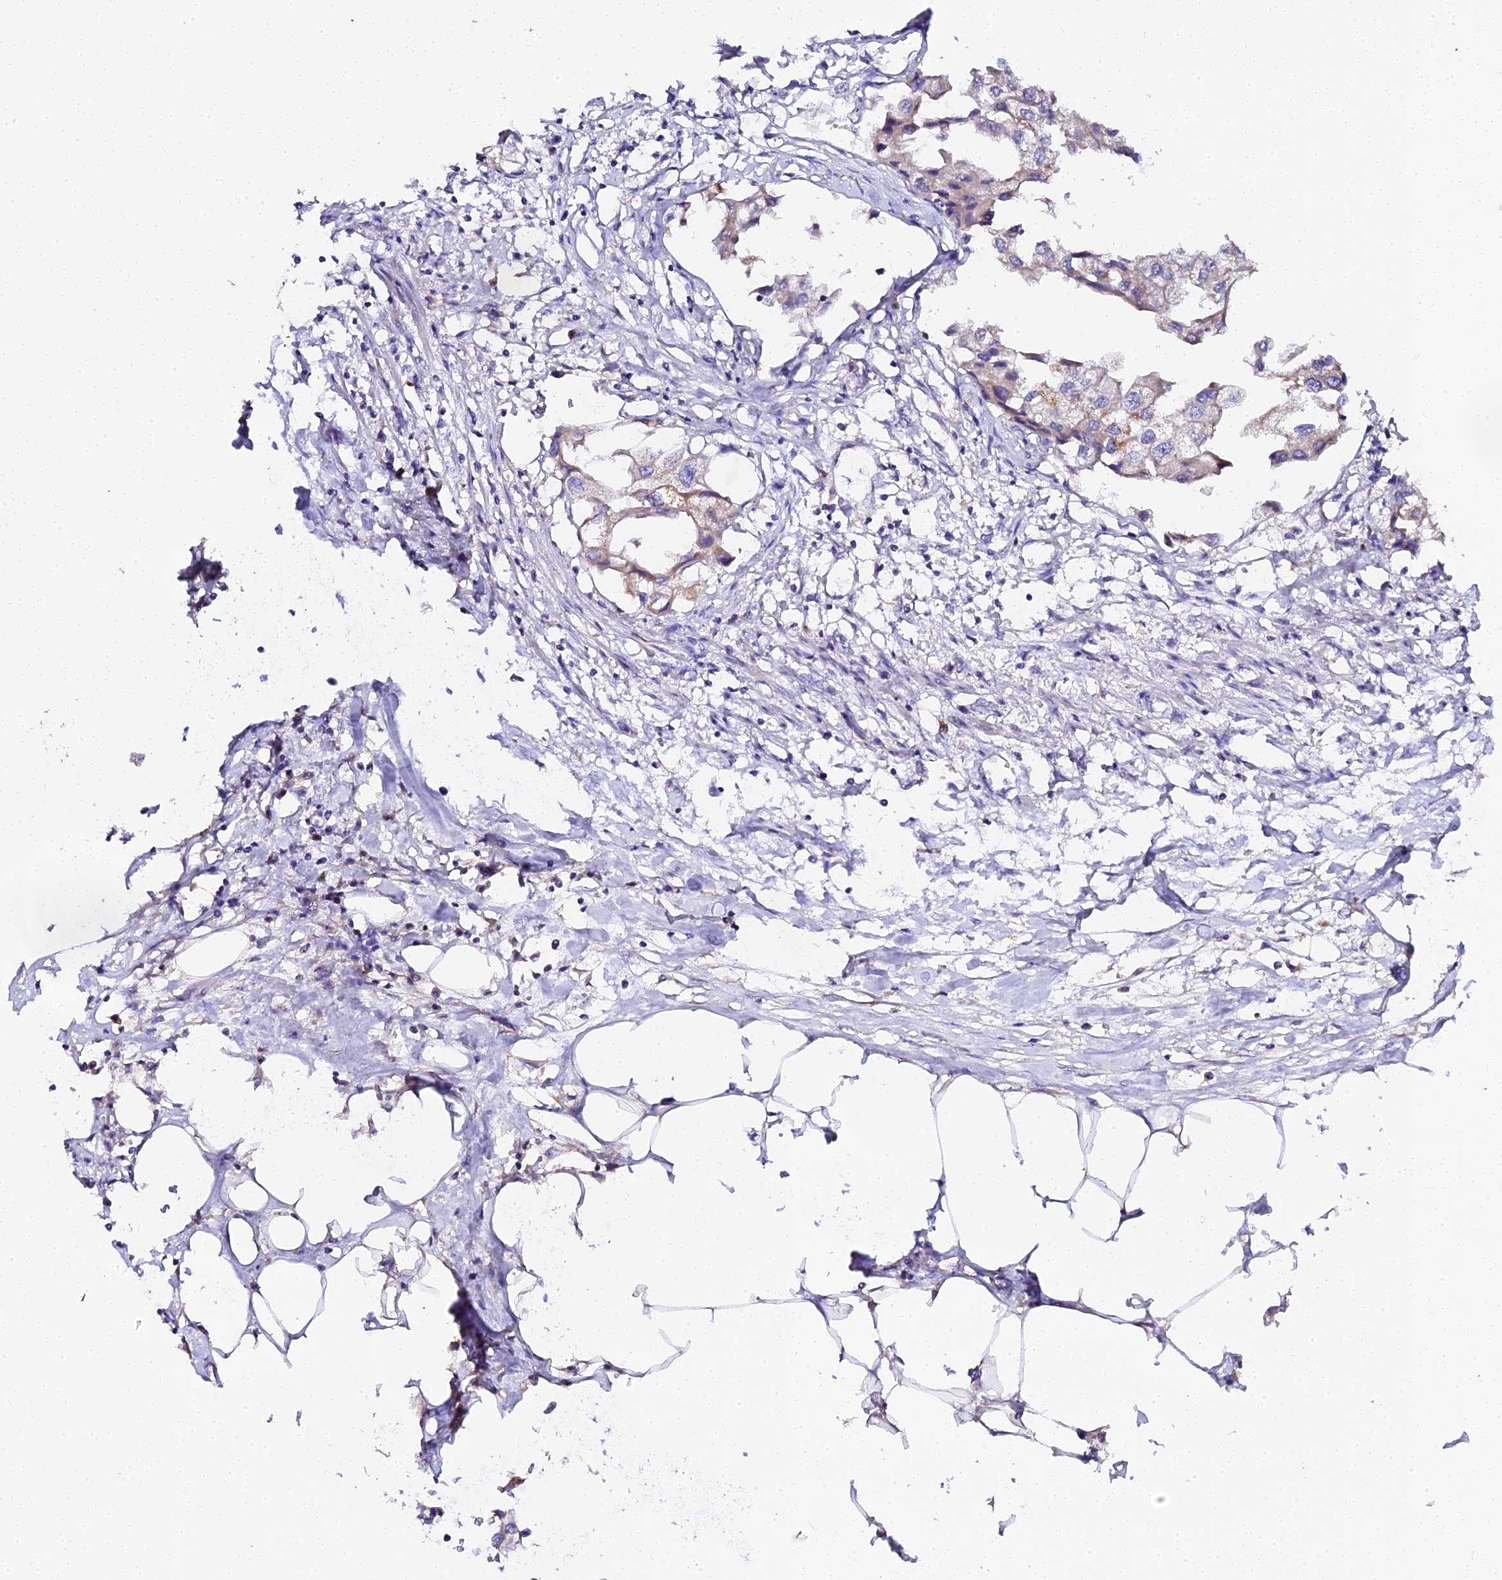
{"staining": {"intensity": "moderate", "quantity": "<25%", "location": "cytoplasmic/membranous"}, "tissue": "urothelial cancer", "cell_type": "Tumor cells", "image_type": "cancer", "snomed": [{"axis": "morphology", "description": "Urothelial carcinoma, High grade"}, {"axis": "topography", "description": "Urinary bladder"}], "caption": "A histopathology image of urothelial carcinoma (high-grade) stained for a protein exhibits moderate cytoplasmic/membranous brown staining in tumor cells.", "gene": "SCX", "patient": {"sex": "male", "age": 64}}